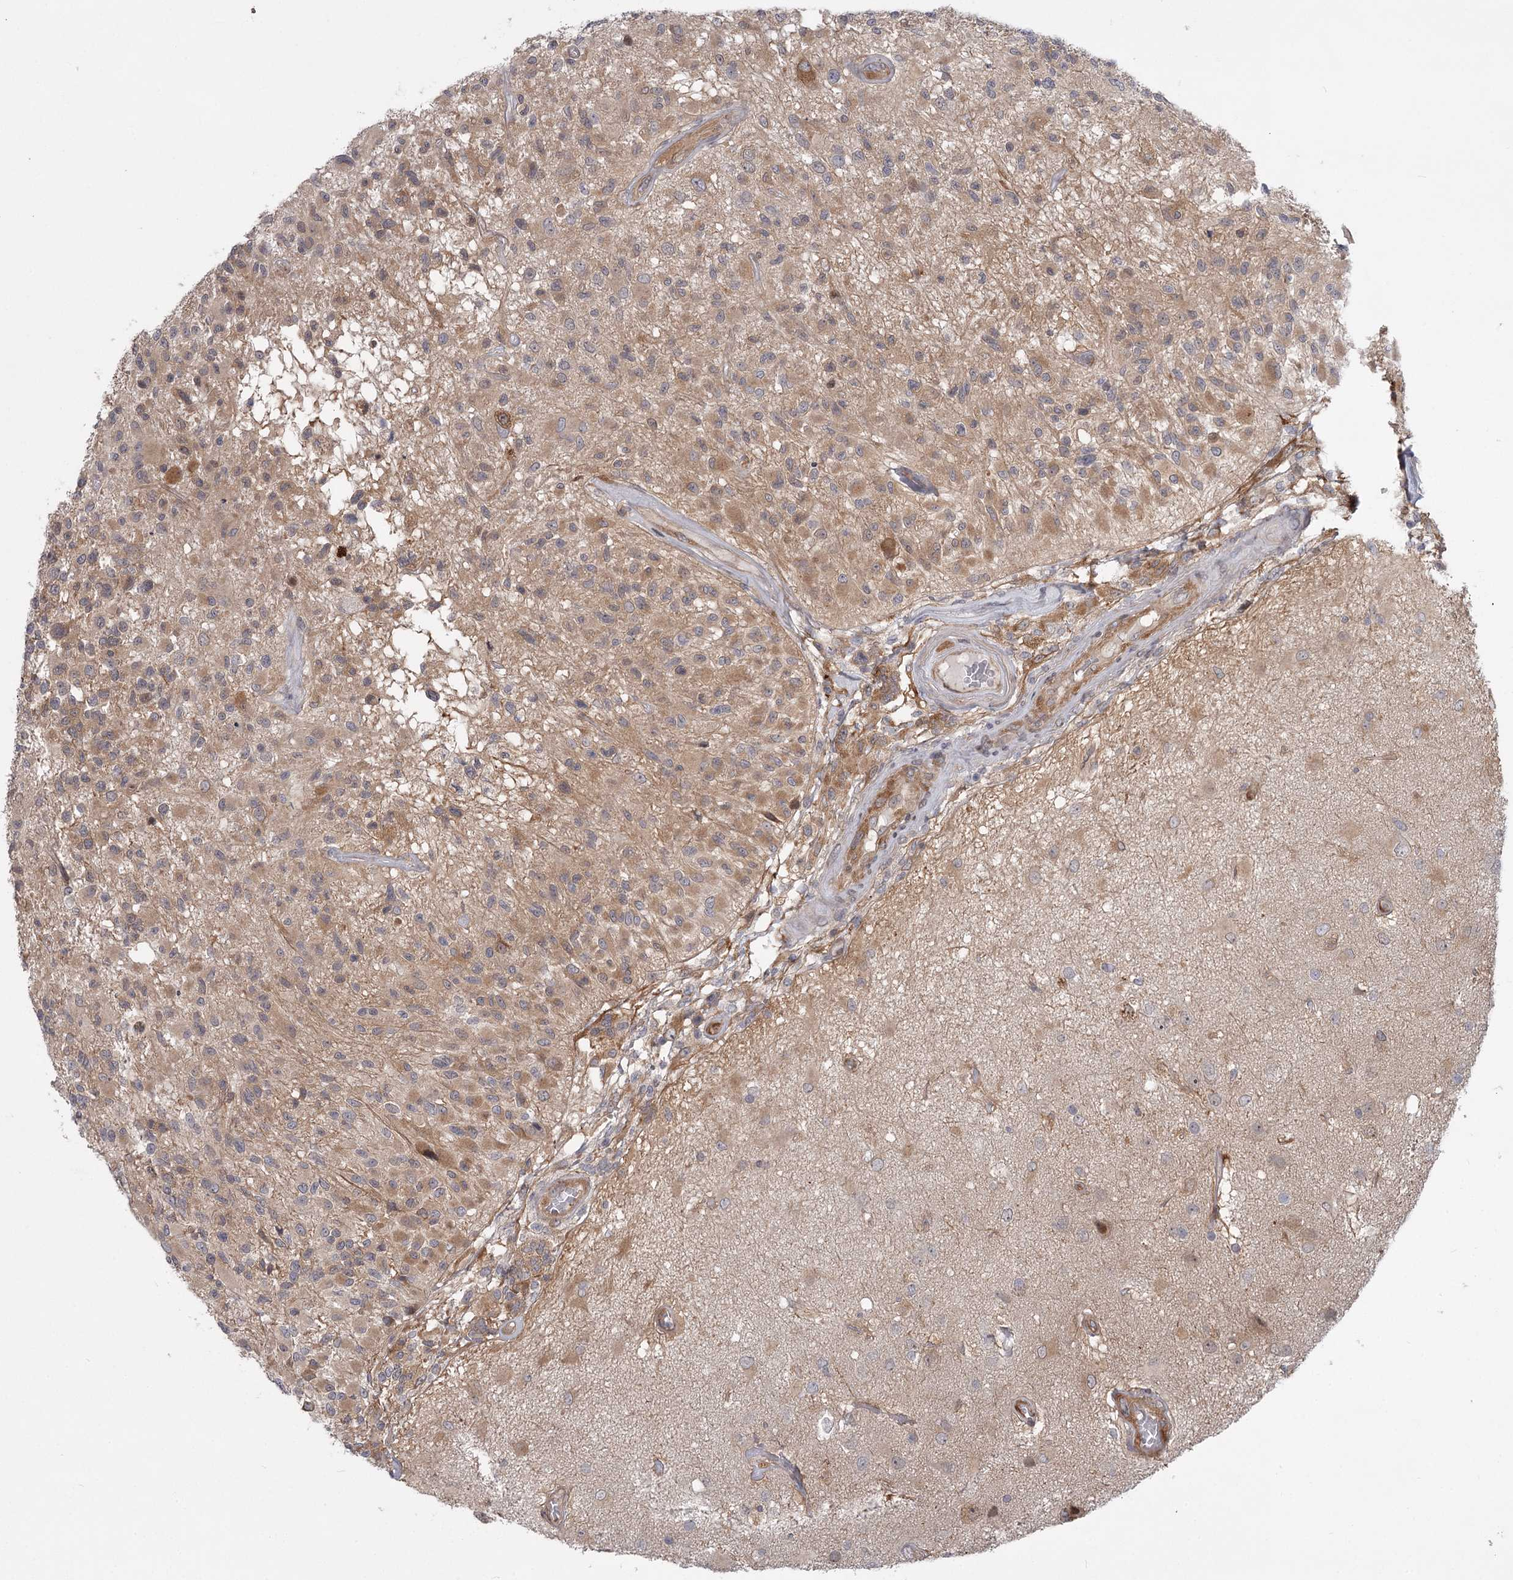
{"staining": {"intensity": "moderate", "quantity": "25%-75%", "location": "cytoplasmic/membranous"}, "tissue": "glioma", "cell_type": "Tumor cells", "image_type": "cancer", "snomed": [{"axis": "morphology", "description": "Glioma, malignant, High grade"}, {"axis": "morphology", "description": "Glioblastoma, NOS"}, {"axis": "topography", "description": "Brain"}], "caption": "A micrograph showing moderate cytoplasmic/membranous expression in approximately 25%-75% of tumor cells in high-grade glioma (malignant), as visualized by brown immunohistochemical staining.", "gene": "CCNG2", "patient": {"sex": "male", "age": 60}}